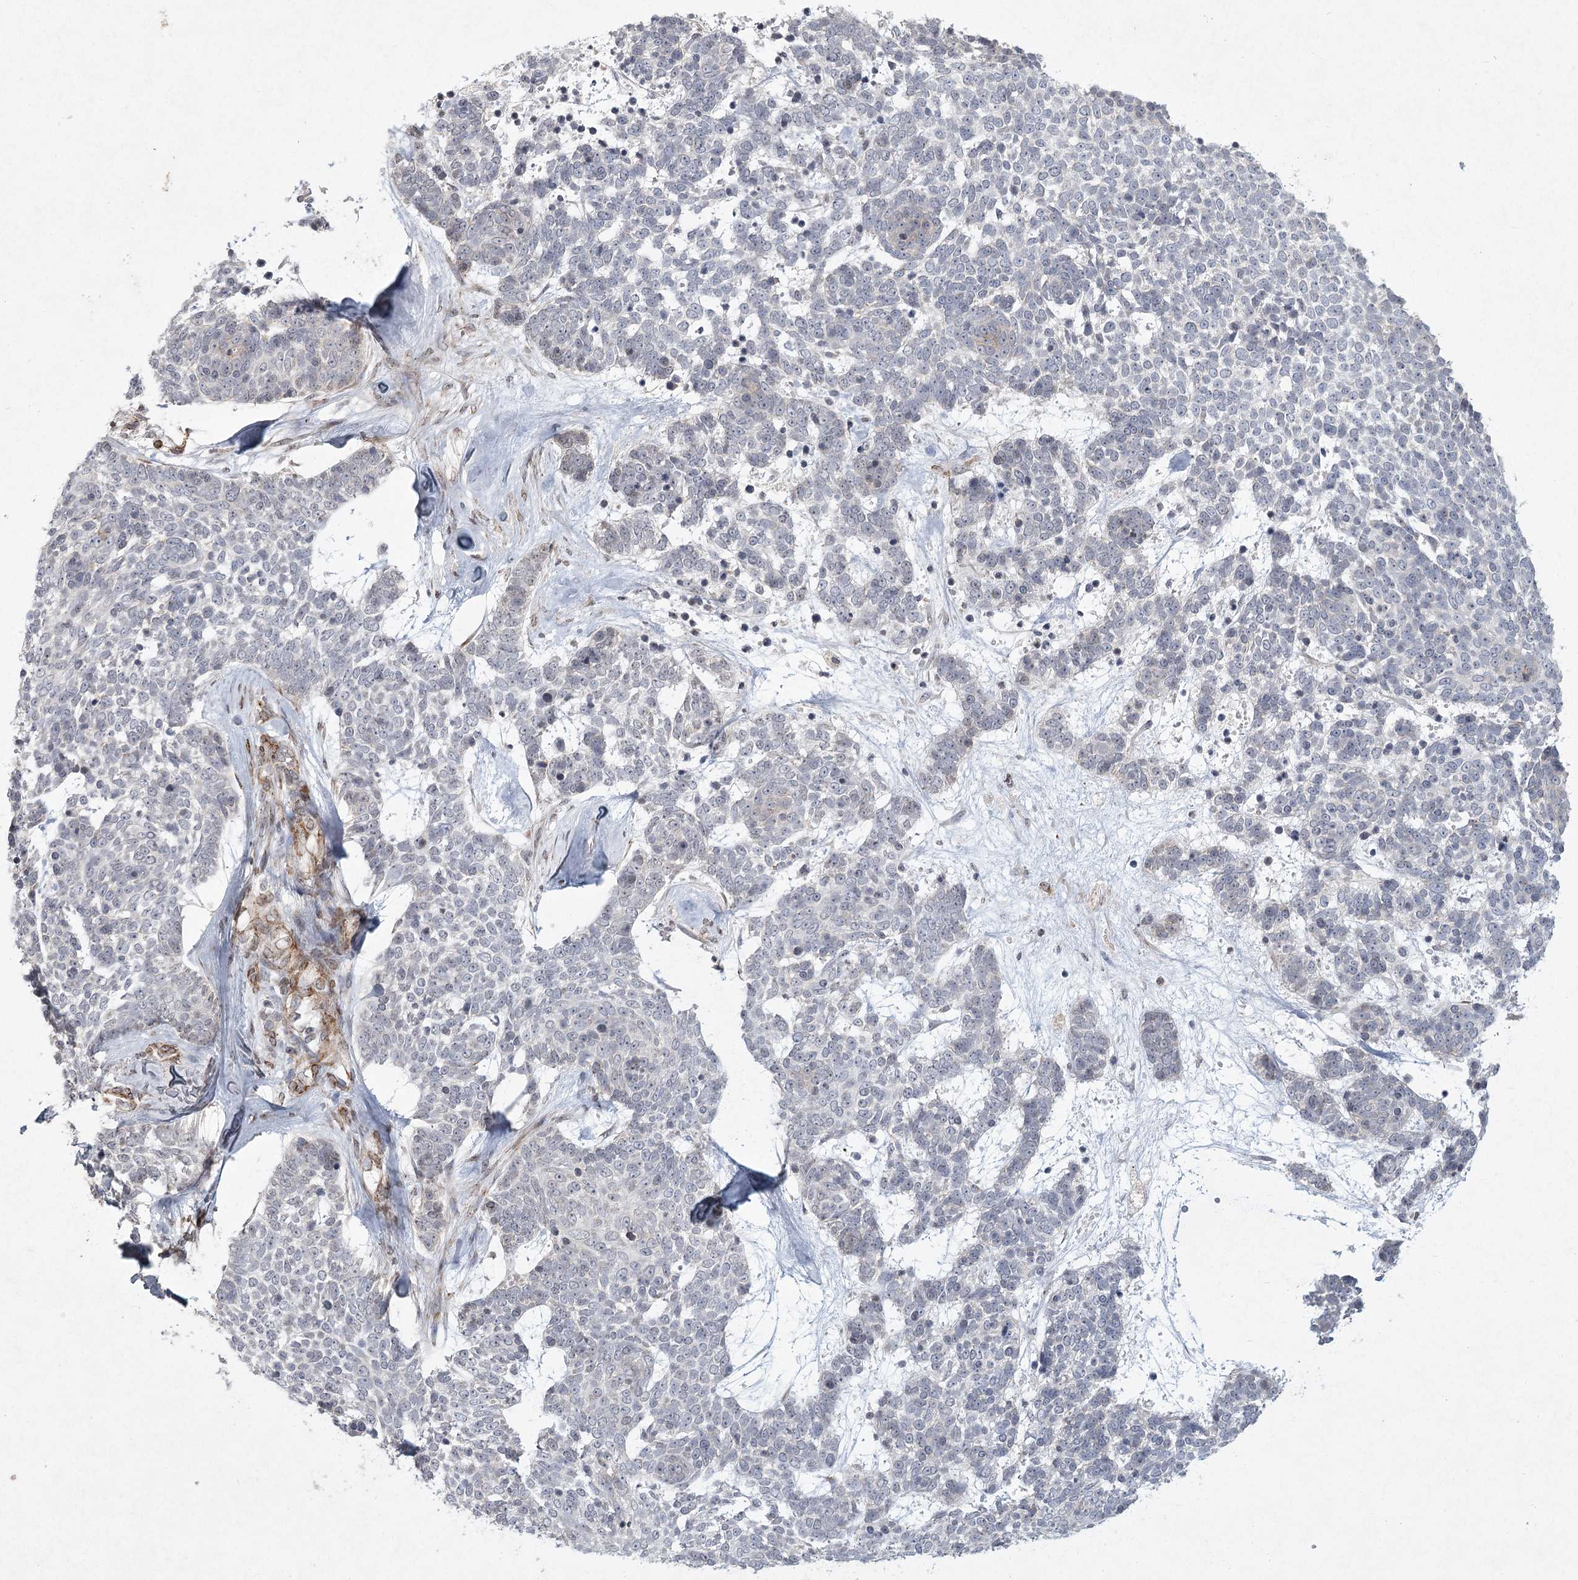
{"staining": {"intensity": "negative", "quantity": "none", "location": "none"}, "tissue": "skin cancer", "cell_type": "Tumor cells", "image_type": "cancer", "snomed": [{"axis": "morphology", "description": "Basal cell carcinoma"}, {"axis": "topography", "description": "Skin"}], "caption": "DAB immunohistochemical staining of skin cancer (basal cell carcinoma) displays no significant positivity in tumor cells.", "gene": "MEPE", "patient": {"sex": "female", "age": 81}}